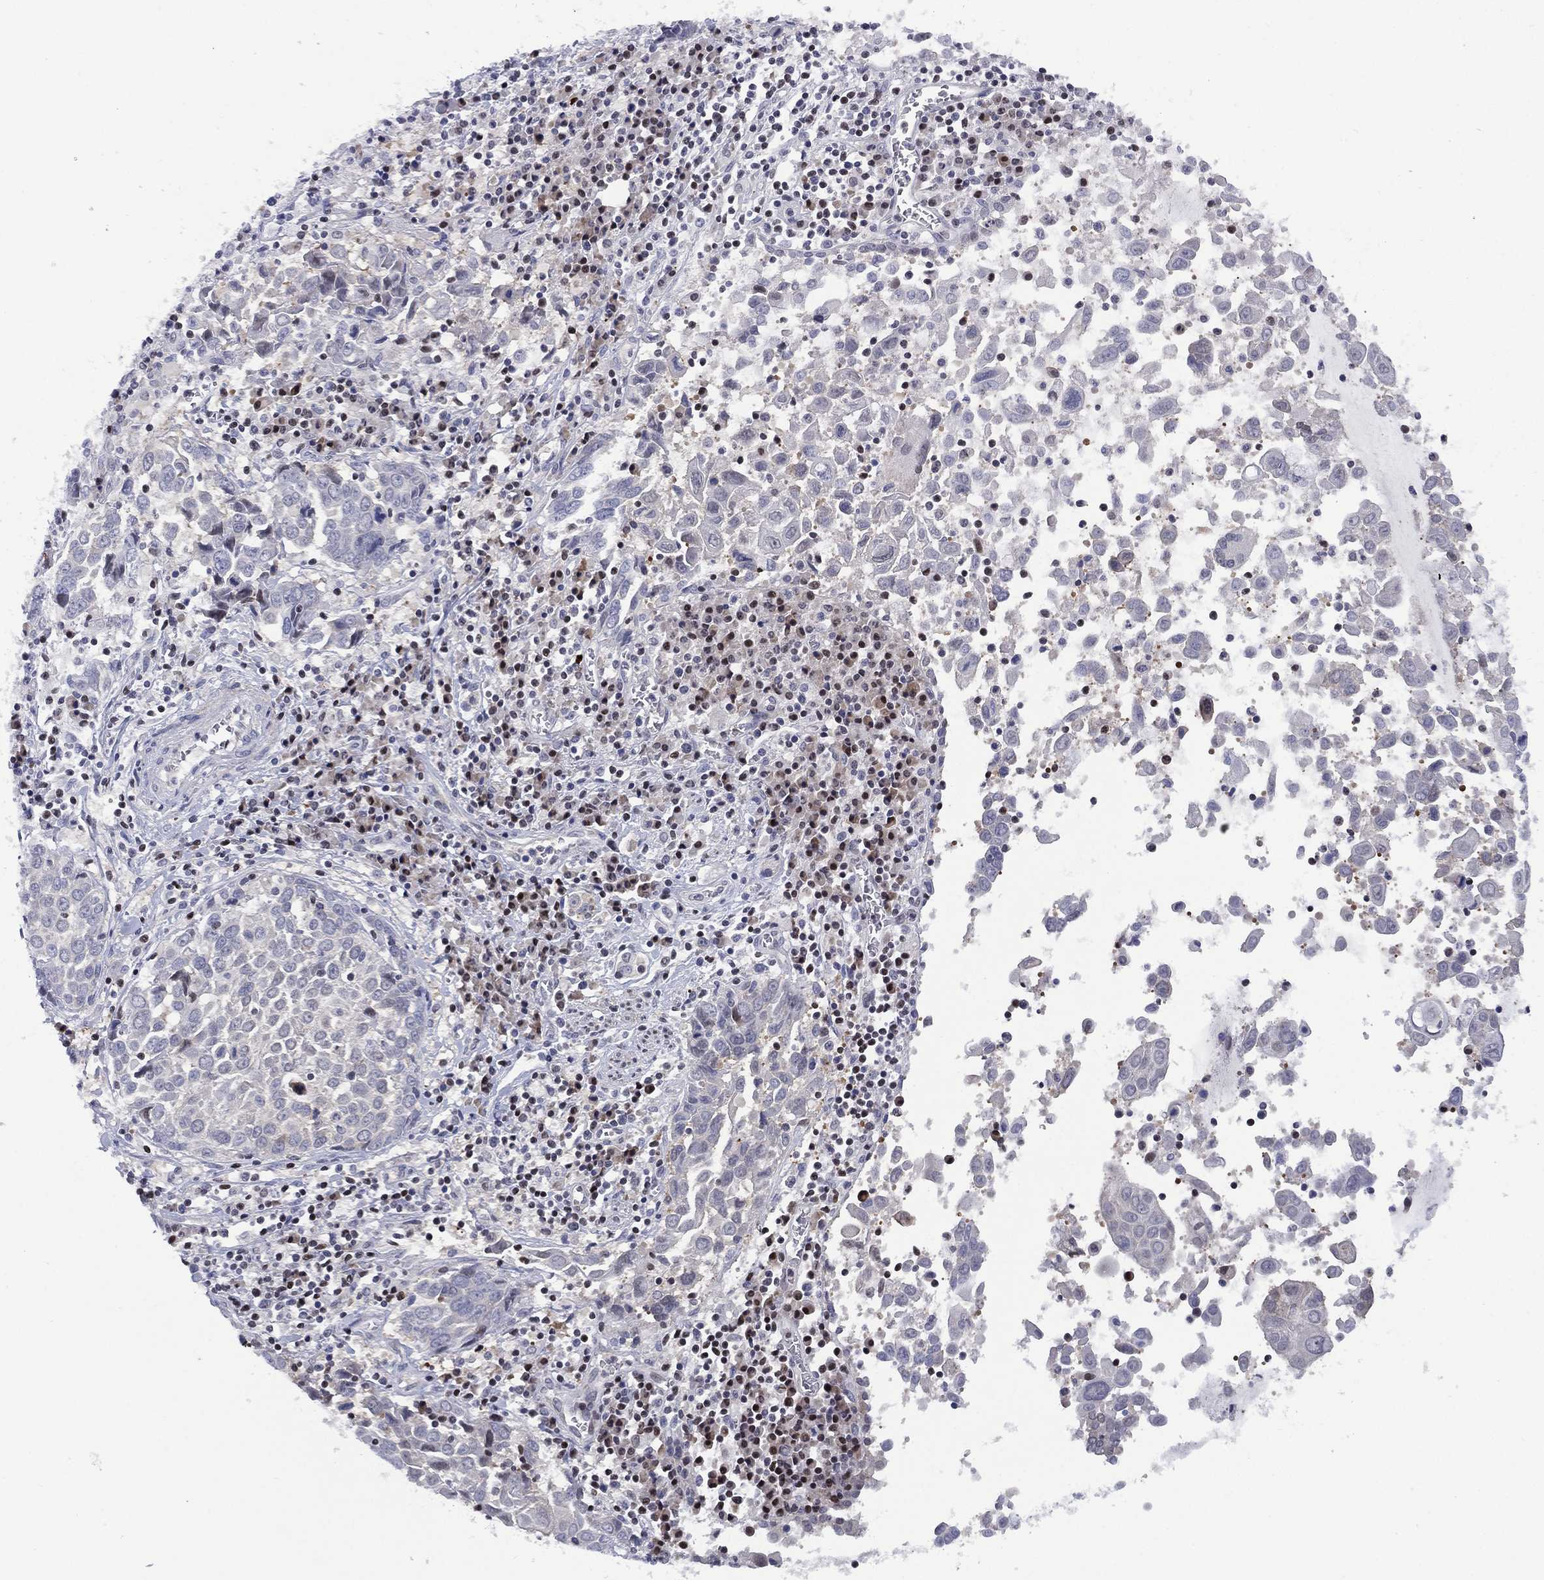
{"staining": {"intensity": "negative", "quantity": "none", "location": "none"}, "tissue": "lung cancer", "cell_type": "Tumor cells", "image_type": "cancer", "snomed": [{"axis": "morphology", "description": "Squamous cell carcinoma, NOS"}, {"axis": "topography", "description": "Lung"}], "caption": "Tumor cells show no significant staining in lung cancer.", "gene": "SLC4A4", "patient": {"sex": "male", "age": 57}}